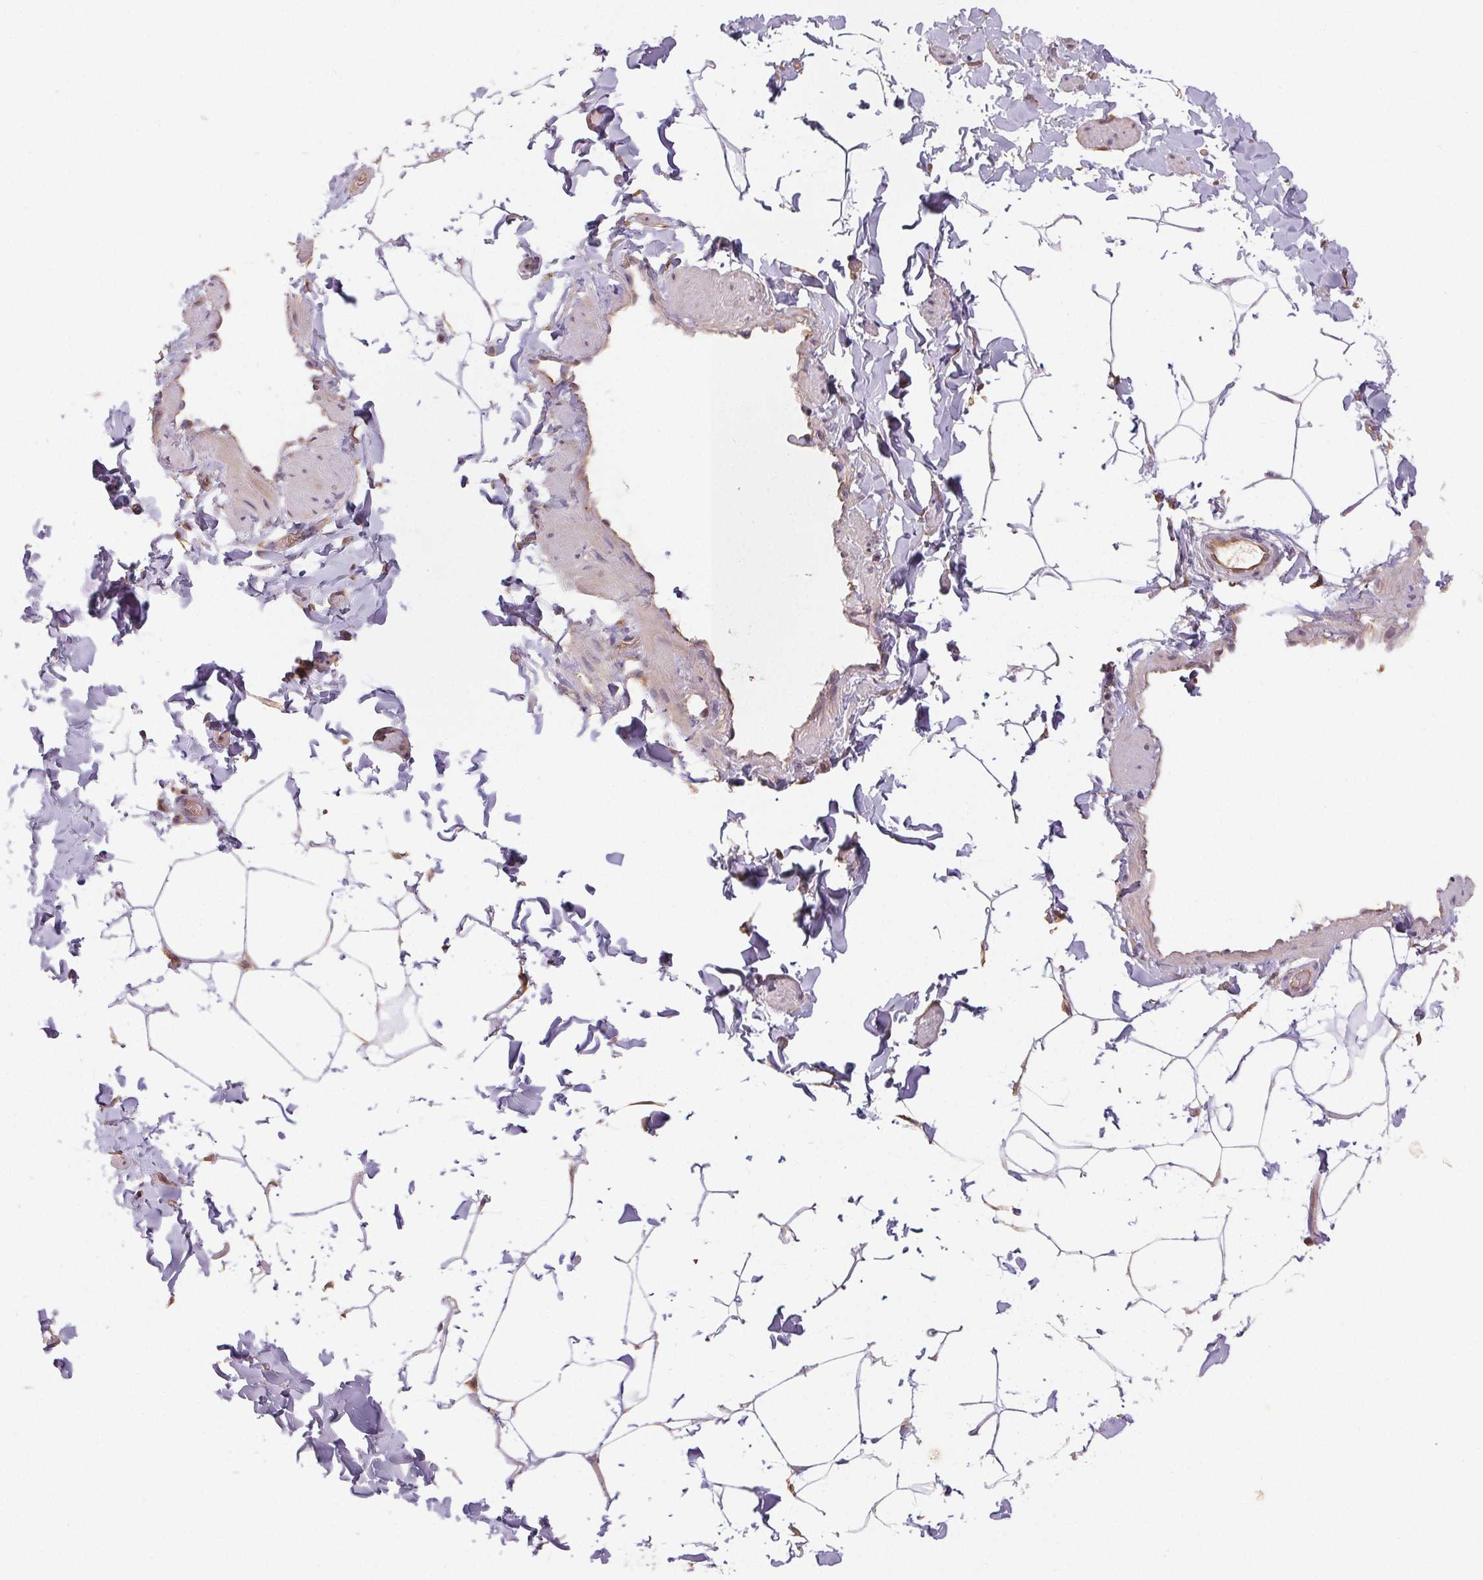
{"staining": {"intensity": "moderate", "quantity": "25%-75%", "location": "cytoplasmic/membranous"}, "tissue": "adipose tissue", "cell_type": "Adipocytes", "image_type": "normal", "snomed": [{"axis": "morphology", "description": "Normal tissue, NOS"}, {"axis": "topography", "description": "Epididymis"}, {"axis": "topography", "description": "Peripheral nerve tissue"}], "caption": "This histopathology image reveals immunohistochemistry staining of unremarkable adipose tissue, with medium moderate cytoplasmic/membranous positivity in about 25%-75% of adipocytes.", "gene": "MAPKAPK2", "patient": {"sex": "male", "age": 32}}